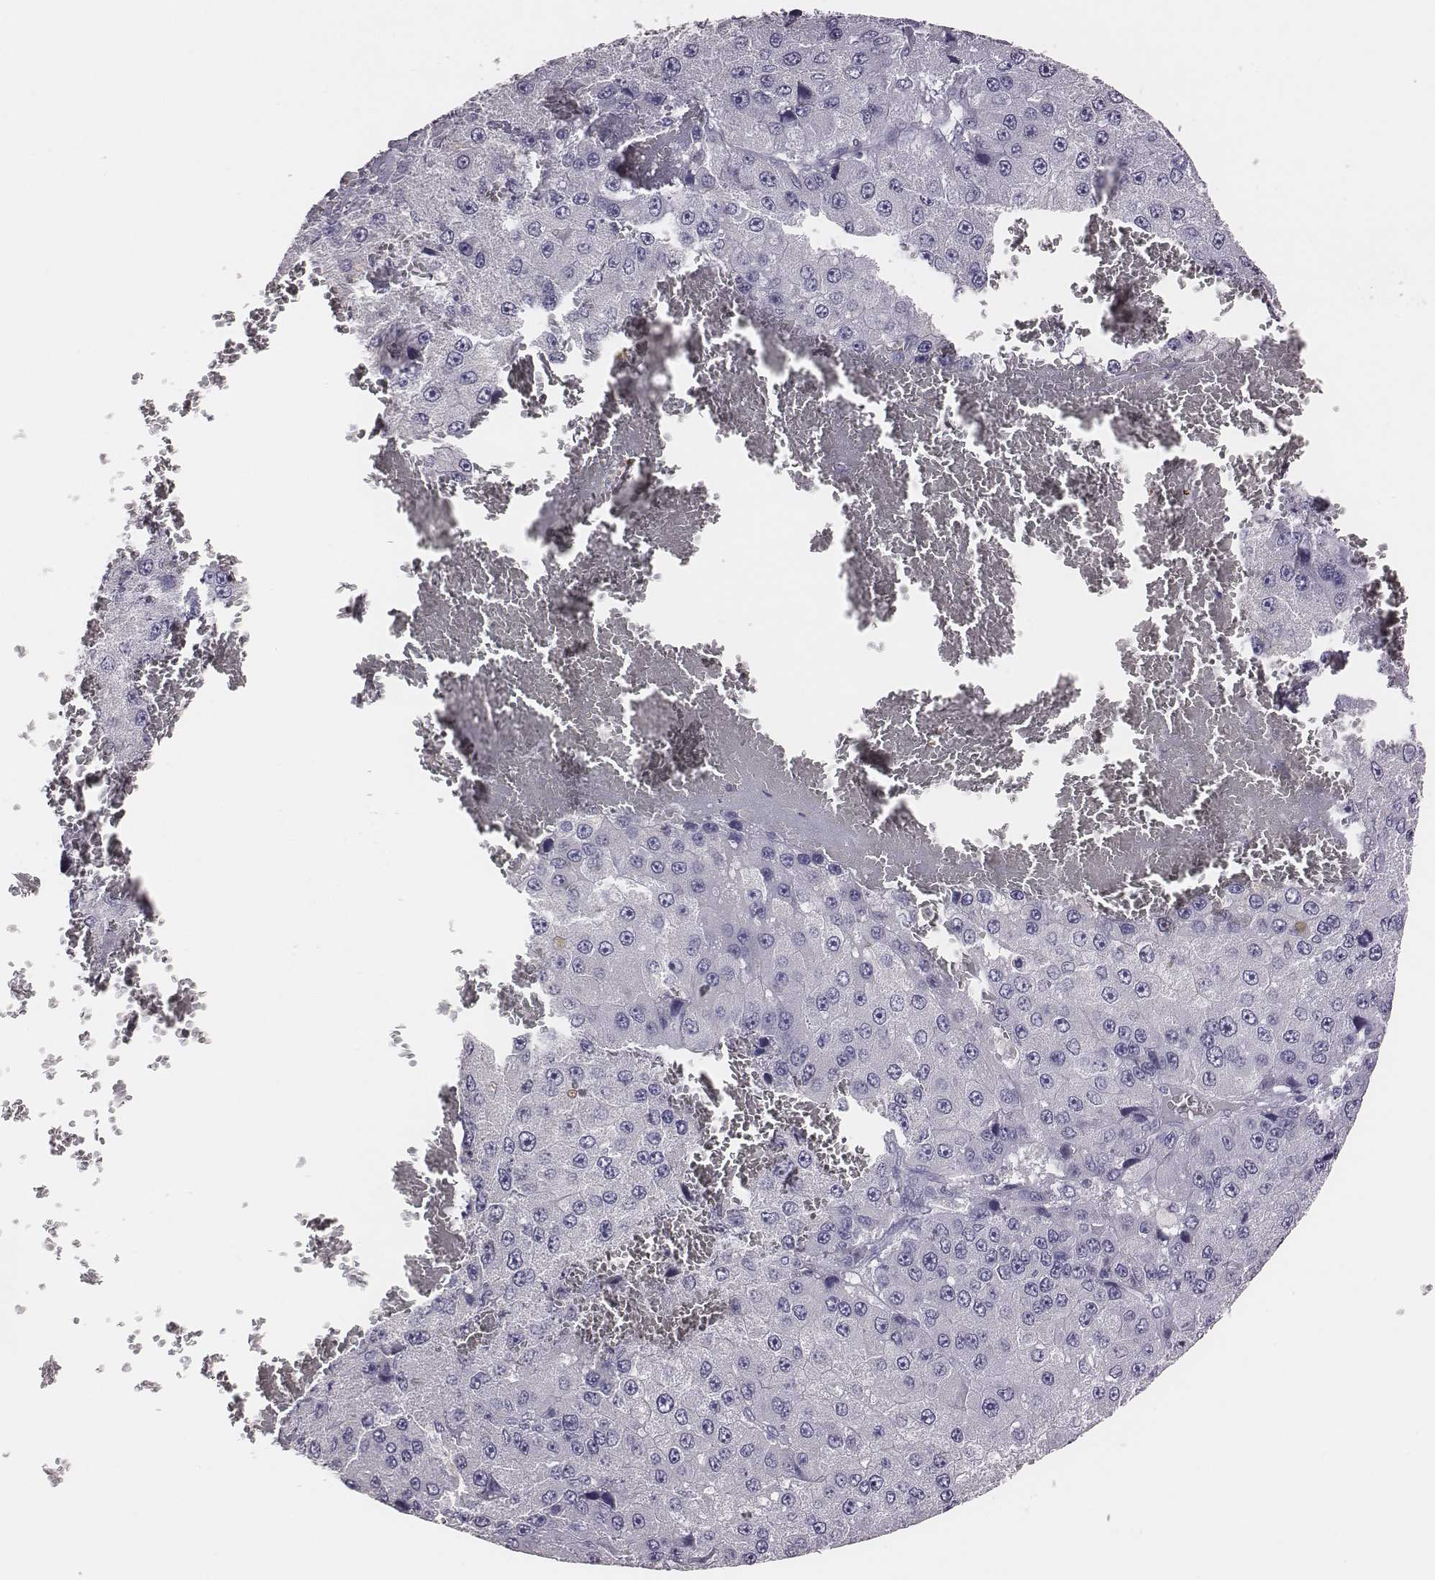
{"staining": {"intensity": "negative", "quantity": "none", "location": "none"}, "tissue": "liver cancer", "cell_type": "Tumor cells", "image_type": "cancer", "snomed": [{"axis": "morphology", "description": "Carcinoma, Hepatocellular, NOS"}, {"axis": "topography", "description": "Liver"}], "caption": "Human liver cancer (hepatocellular carcinoma) stained for a protein using immunohistochemistry shows no staining in tumor cells.", "gene": "EN1", "patient": {"sex": "female", "age": 73}}